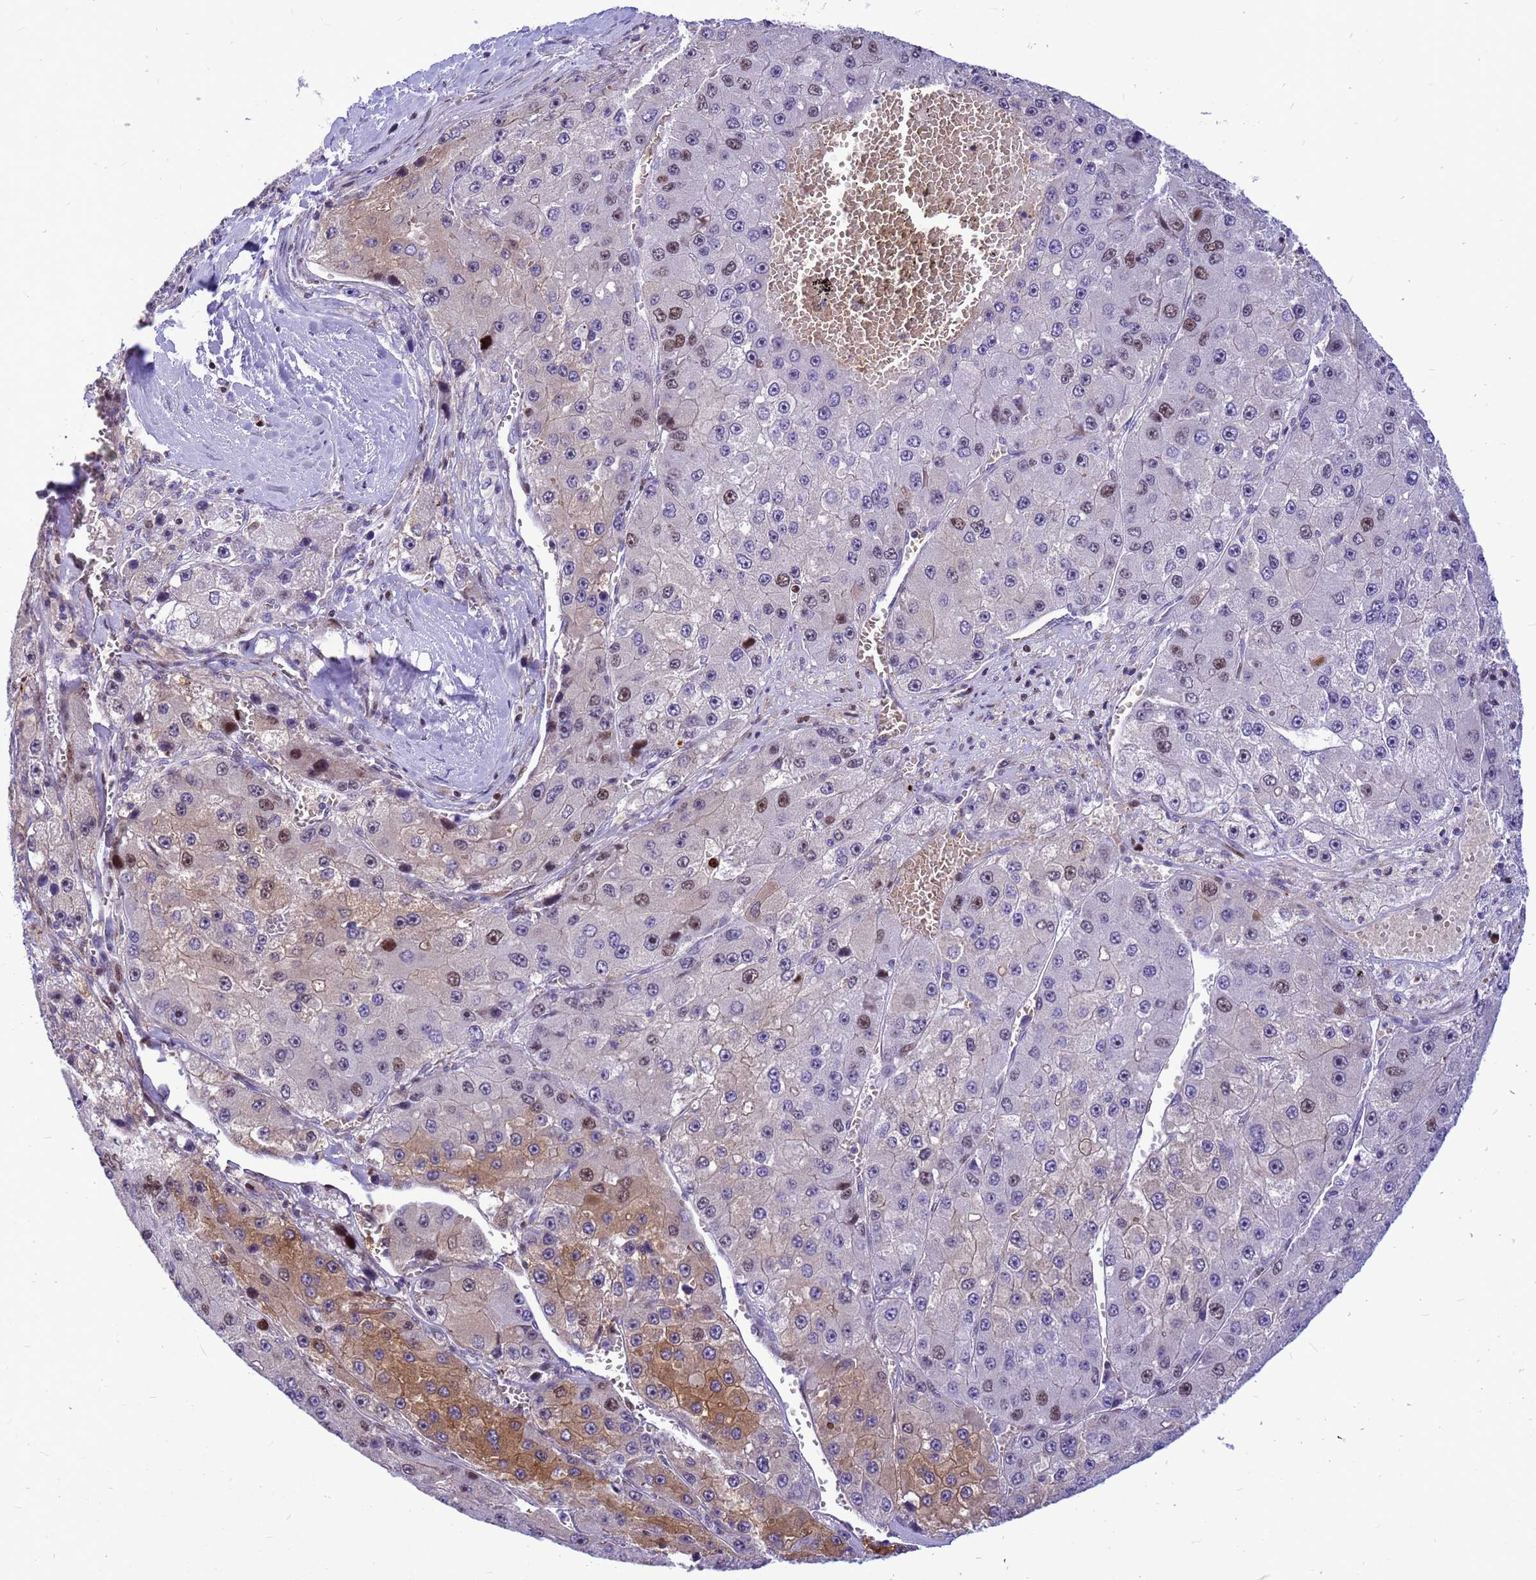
{"staining": {"intensity": "moderate", "quantity": "<25%", "location": "cytoplasmic/membranous,nuclear"}, "tissue": "liver cancer", "cell_type": "Tumor cells", "image_type": "cancer", "snomed": [{"axis": "morphology", "description": "Carcinoma, Hepatocellular, NOS"}, {"axis": "topography", "description": "Liver"}], "caption": "Tumor cells exhibit low levels of moderate cytoplasmic/membranous and nuclear positivity in approximately <25% of cells in liver hepatocellular carcinoma. (Stains: DAB (3,3'-diaminobenzidine) in brown, nuclei in blue, Microscopy: brightfield microscopy at high magnification).", "gene": "ADAMTS7", "patient": {"sex": "female", "age": 73}}